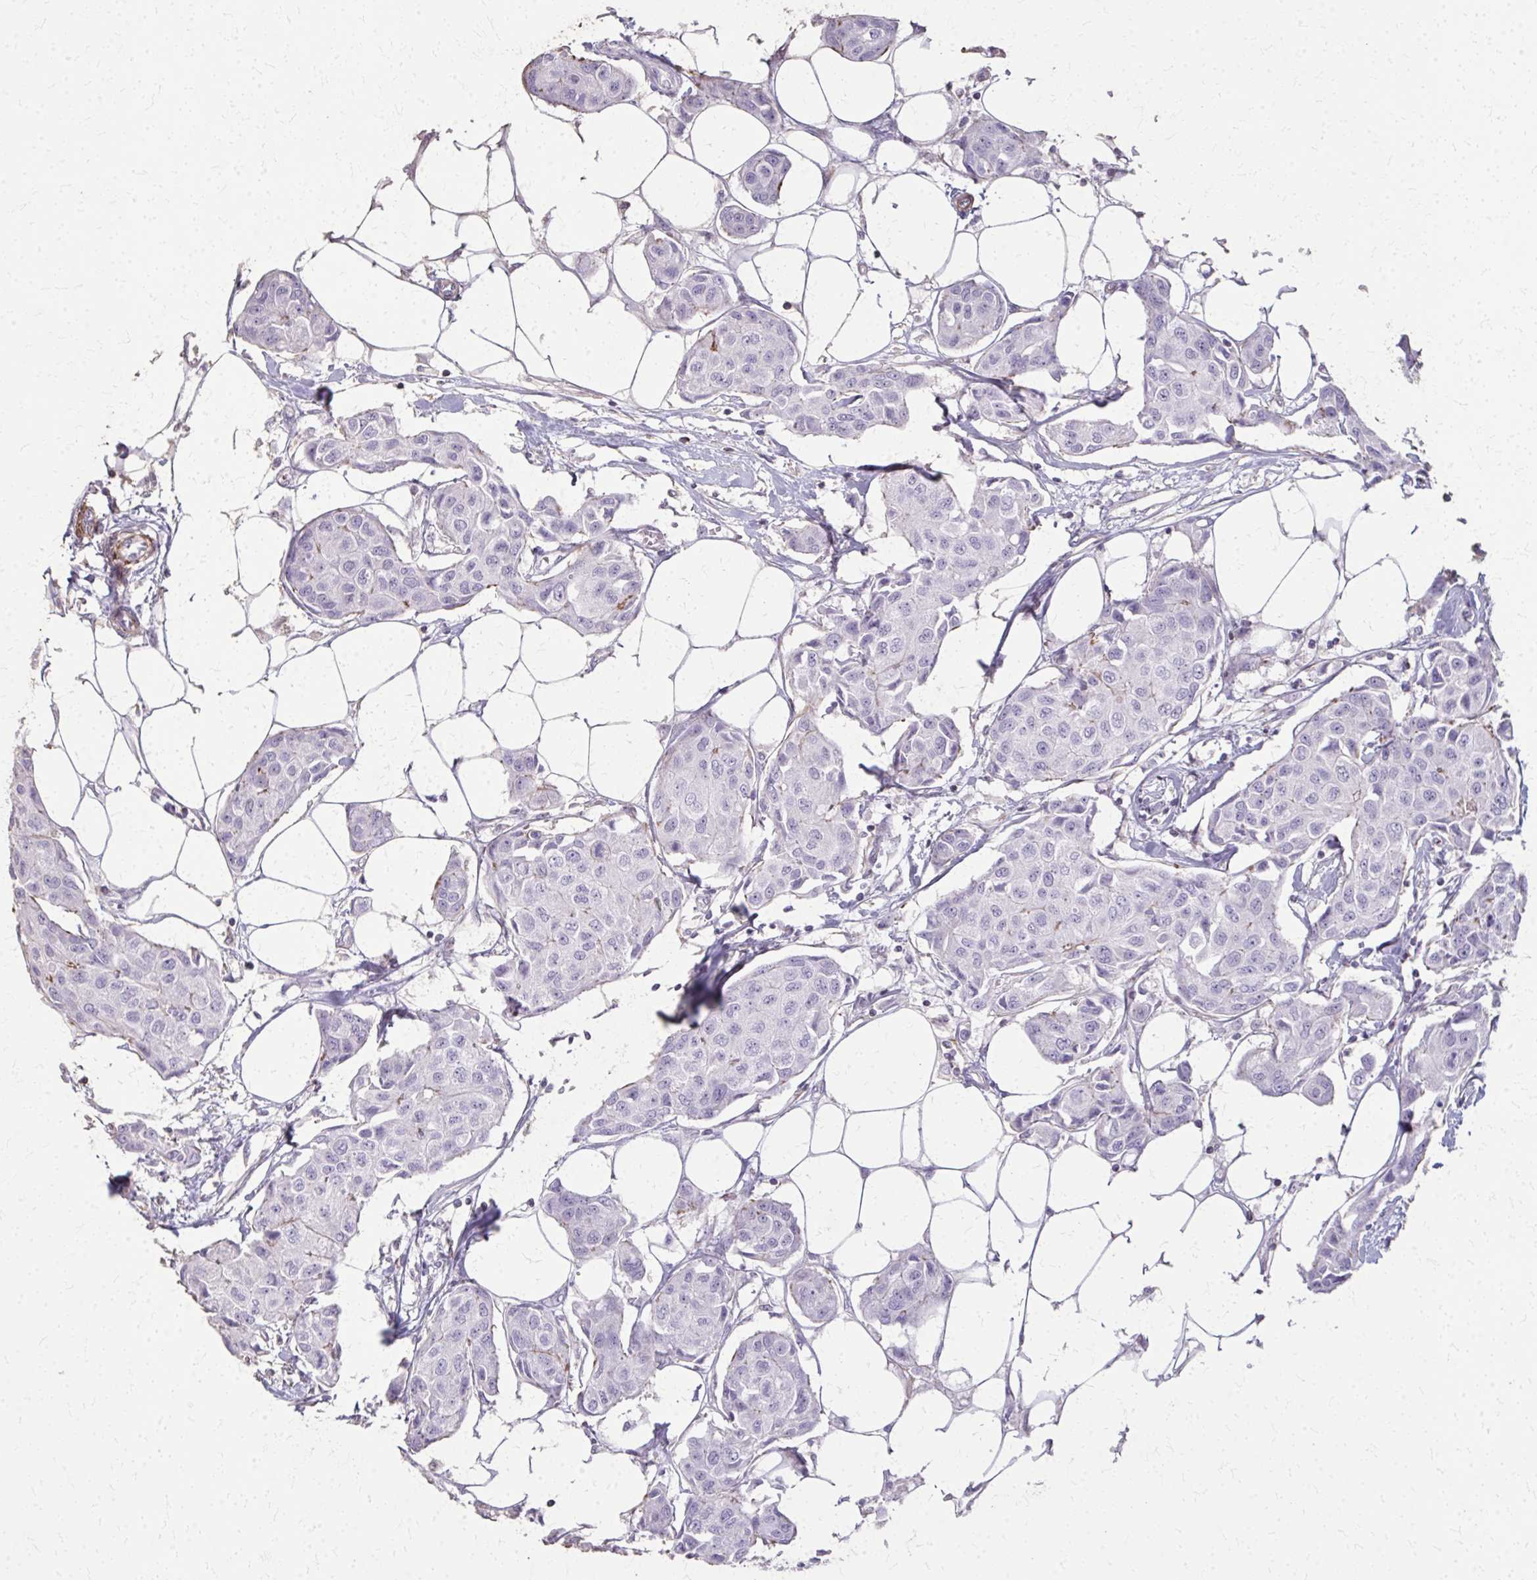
{"staining": {"intensity": "negative", "quantity": "none", "location": "none"}, "tissue": "breast cancer", "cell_type": "Tumor cells", "image_type": "cancer", "snomed": [{"axis": "morphology", "description": "Duct carcinoma"}, {"axis": "topography", "description": "Breast"}, {"axis": "topography", "description": "Lymph node"}], "caption": "Human breast intraductal carcinoma stained for a protein using IHC exhibits no positivity in tumor cells.", "gene": "TENM4", "patient": {"sex": "female", "age": 80}}